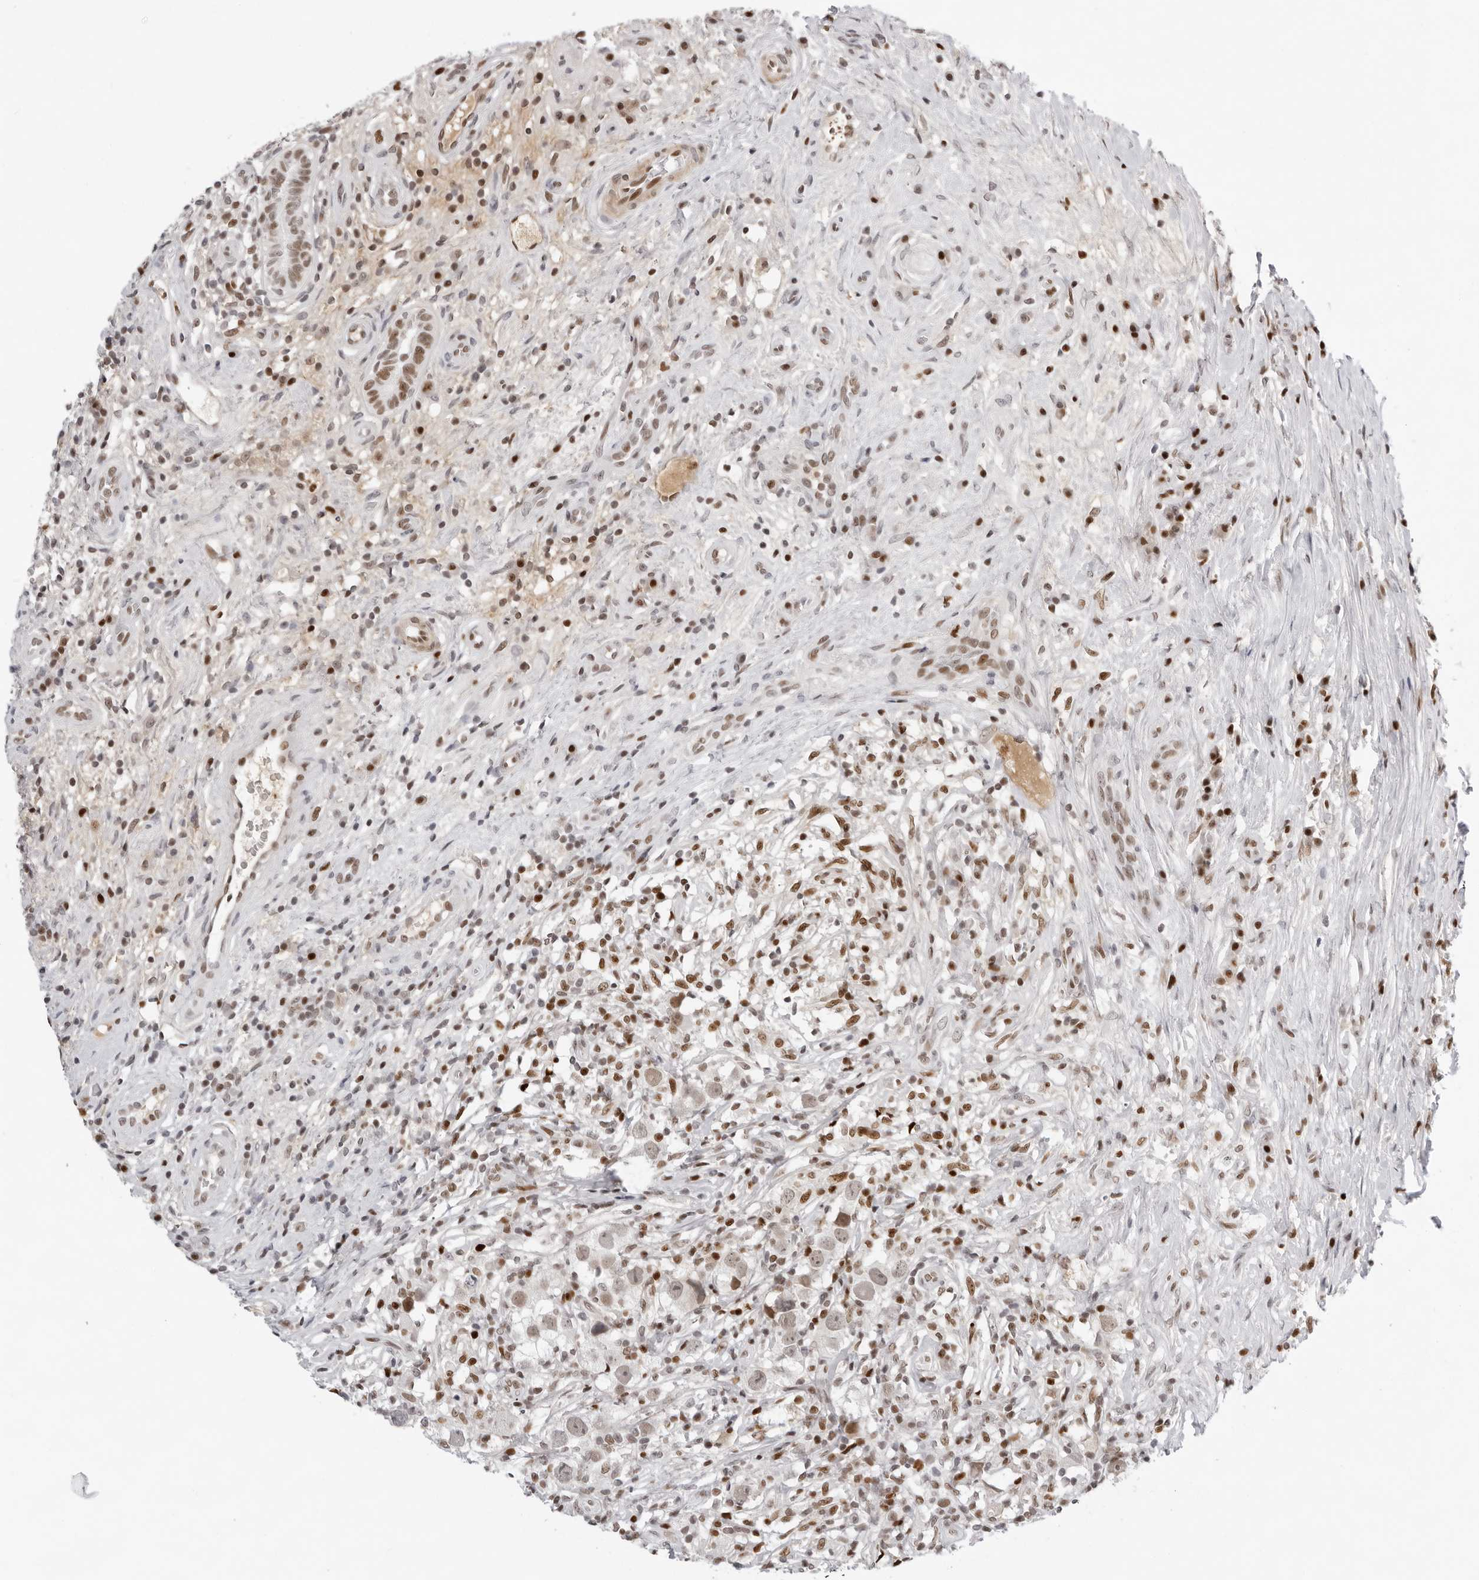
{"staining": {"intensity": "weak", "quantity": "25%-75%", "location": "nuclear"}, "tissue": "testis cancer", "cell_type": "Tumor cells", "image_type": "cancer", "snomed": [{"axis": "morphology", "description": "Seminoma, NOS"}, {"axis": "topography", "description": "Testis"}], "caption": "Weak nuclear protein positivity is identified in approximately 25%-75% of tumor cells in testis cancer.", "gene": "OGG1", "patient": {"sex": "male", "age": 49}}